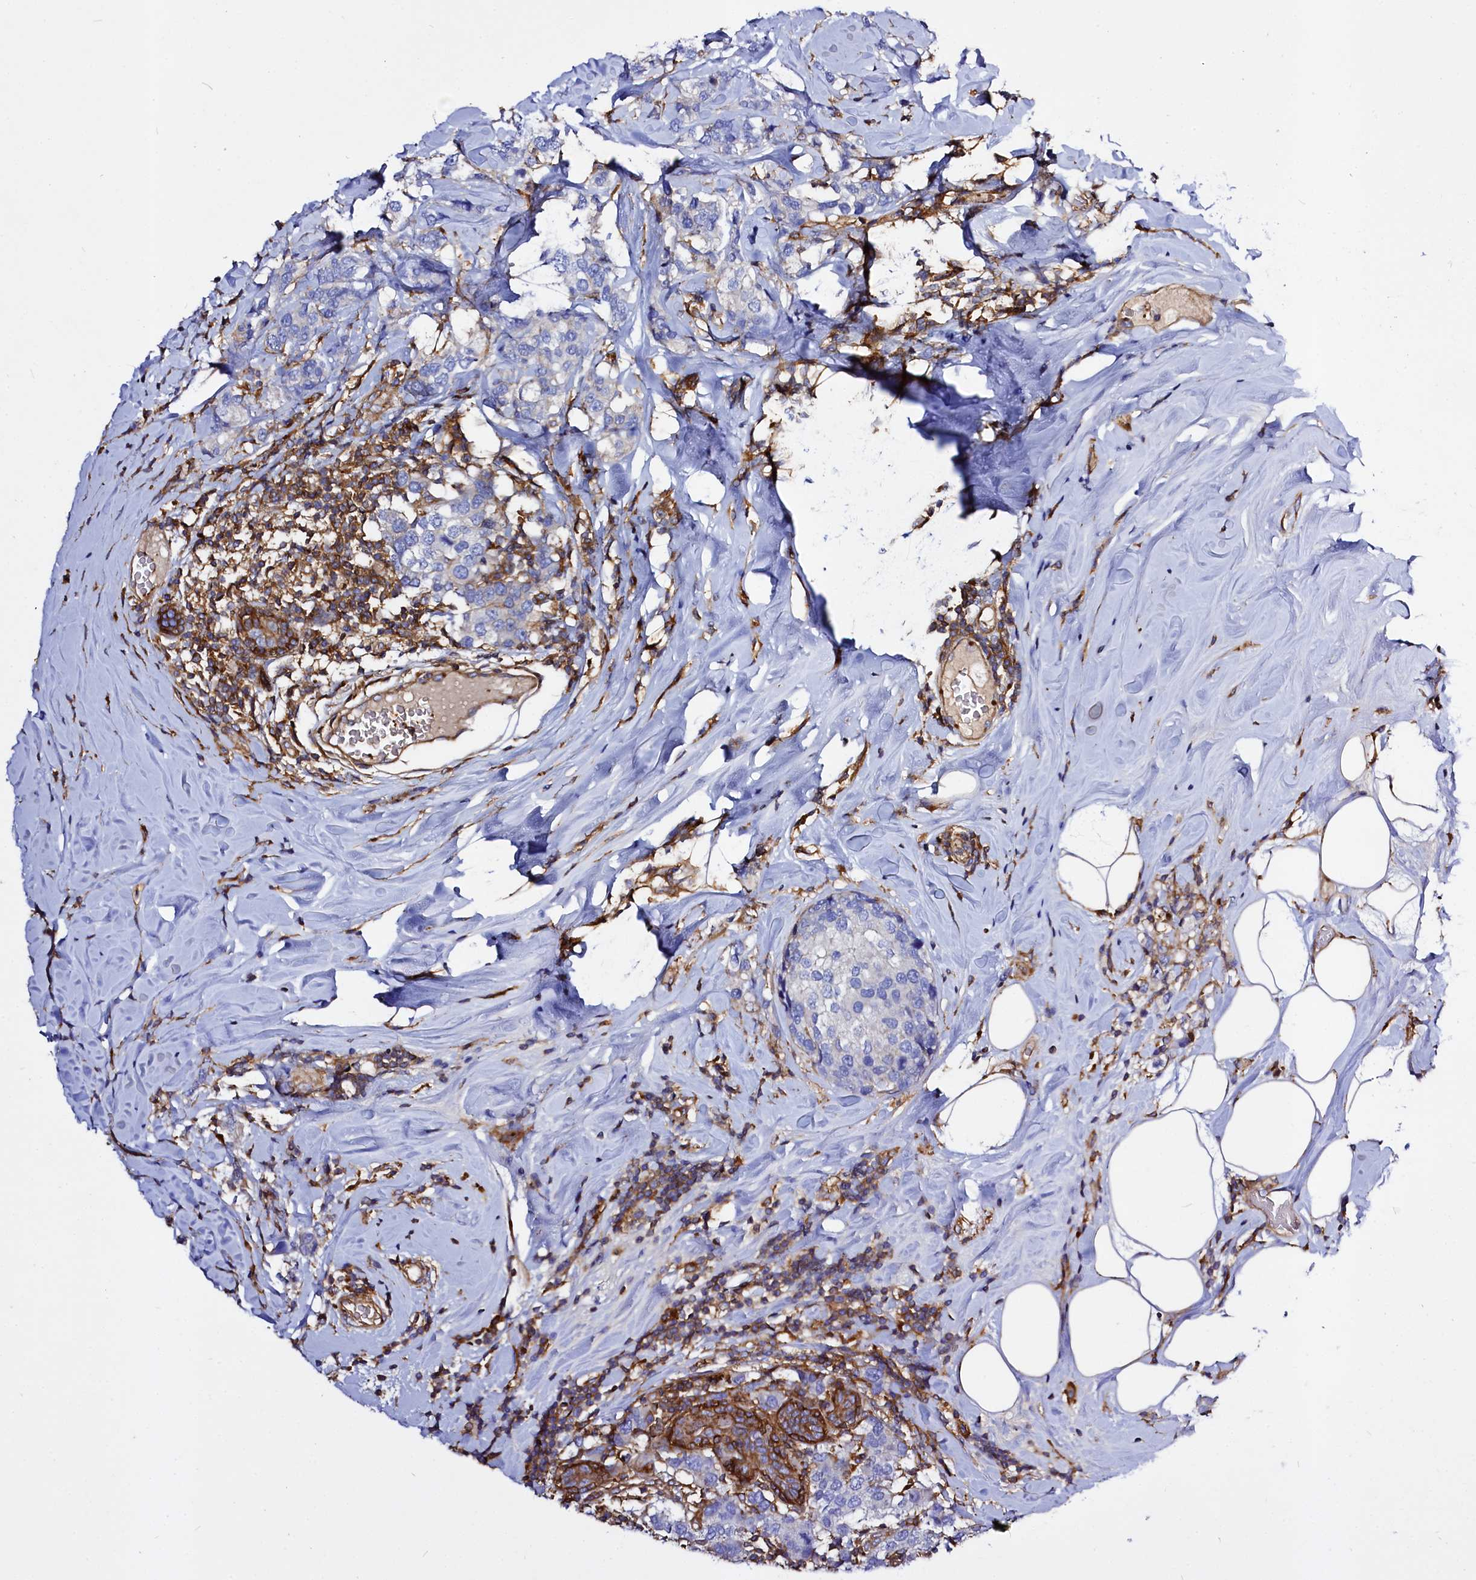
{"staining": {"intensity": "negative", "quantity": "none", "location": "none"}, "tissue": "breast cancer", "cell_type": "Tumor cells", "image_type": "cancer", "snomed": [{"axis": "morphology", "description": "Lobular carcinoma"}, {"axis": "topography", "description": "Breast"}], "caption": "A photomicrograph of human breast lobular carcinoma is negative for staining in tumor cells.", "gene": "ANO6", "patient": {"sex": "female", "age": 59}}